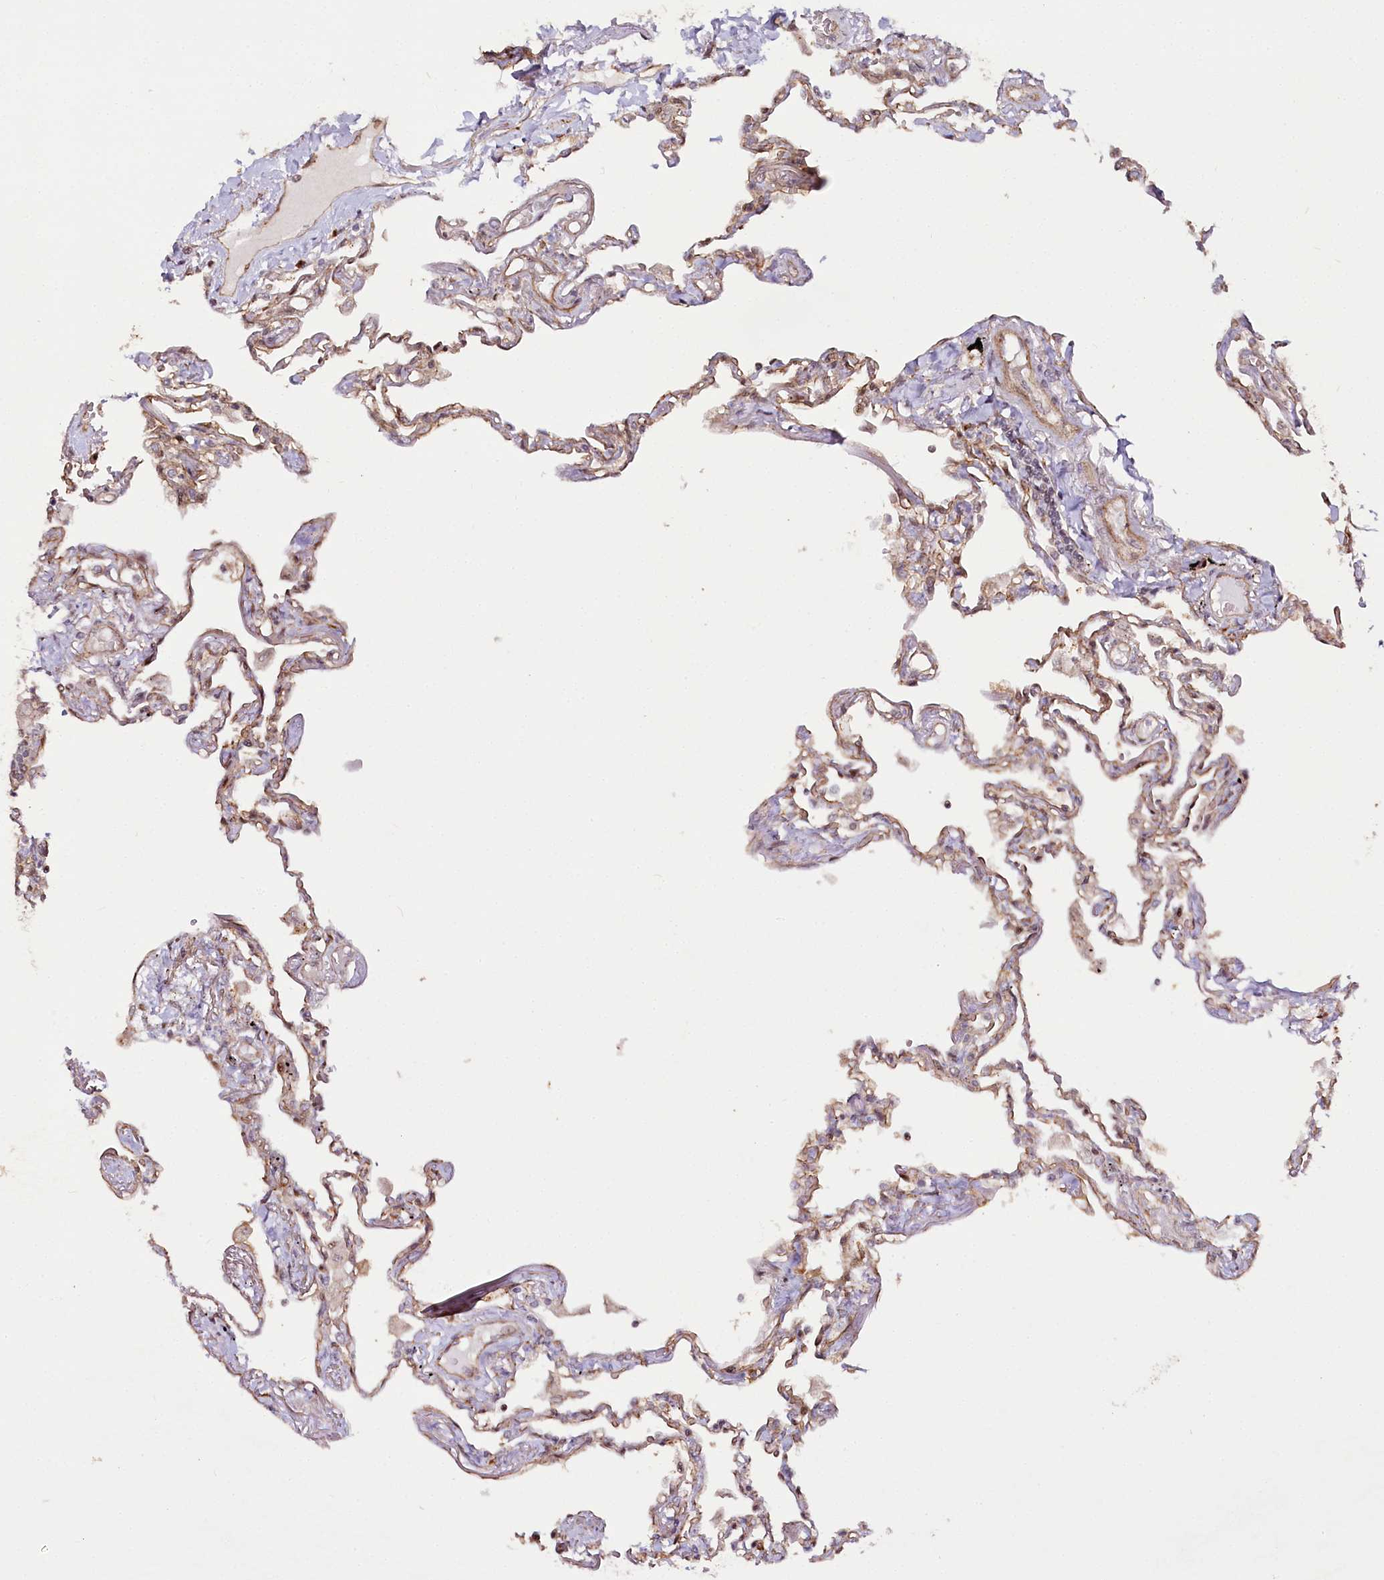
{"staining": {"intensity": "weak", "quantity": ">75%", "location": "cytoplasmic/membranous"}, "tissue": "lung", "cell_type": "Alveolar cells", "image_type": "normal", "snomed": [{"axis": "morphology", "description": "Normal tissue, NOS"}, {"axis": "topography", "description": "Lung"}], "caption": "Human lung stained for a protein (brown) shows weak cytoplasmic/membranous positive expression in approximately >75% of alveolar cells.", "gene": "COPG1", "patient": {"sex": "female", "age": 67}}